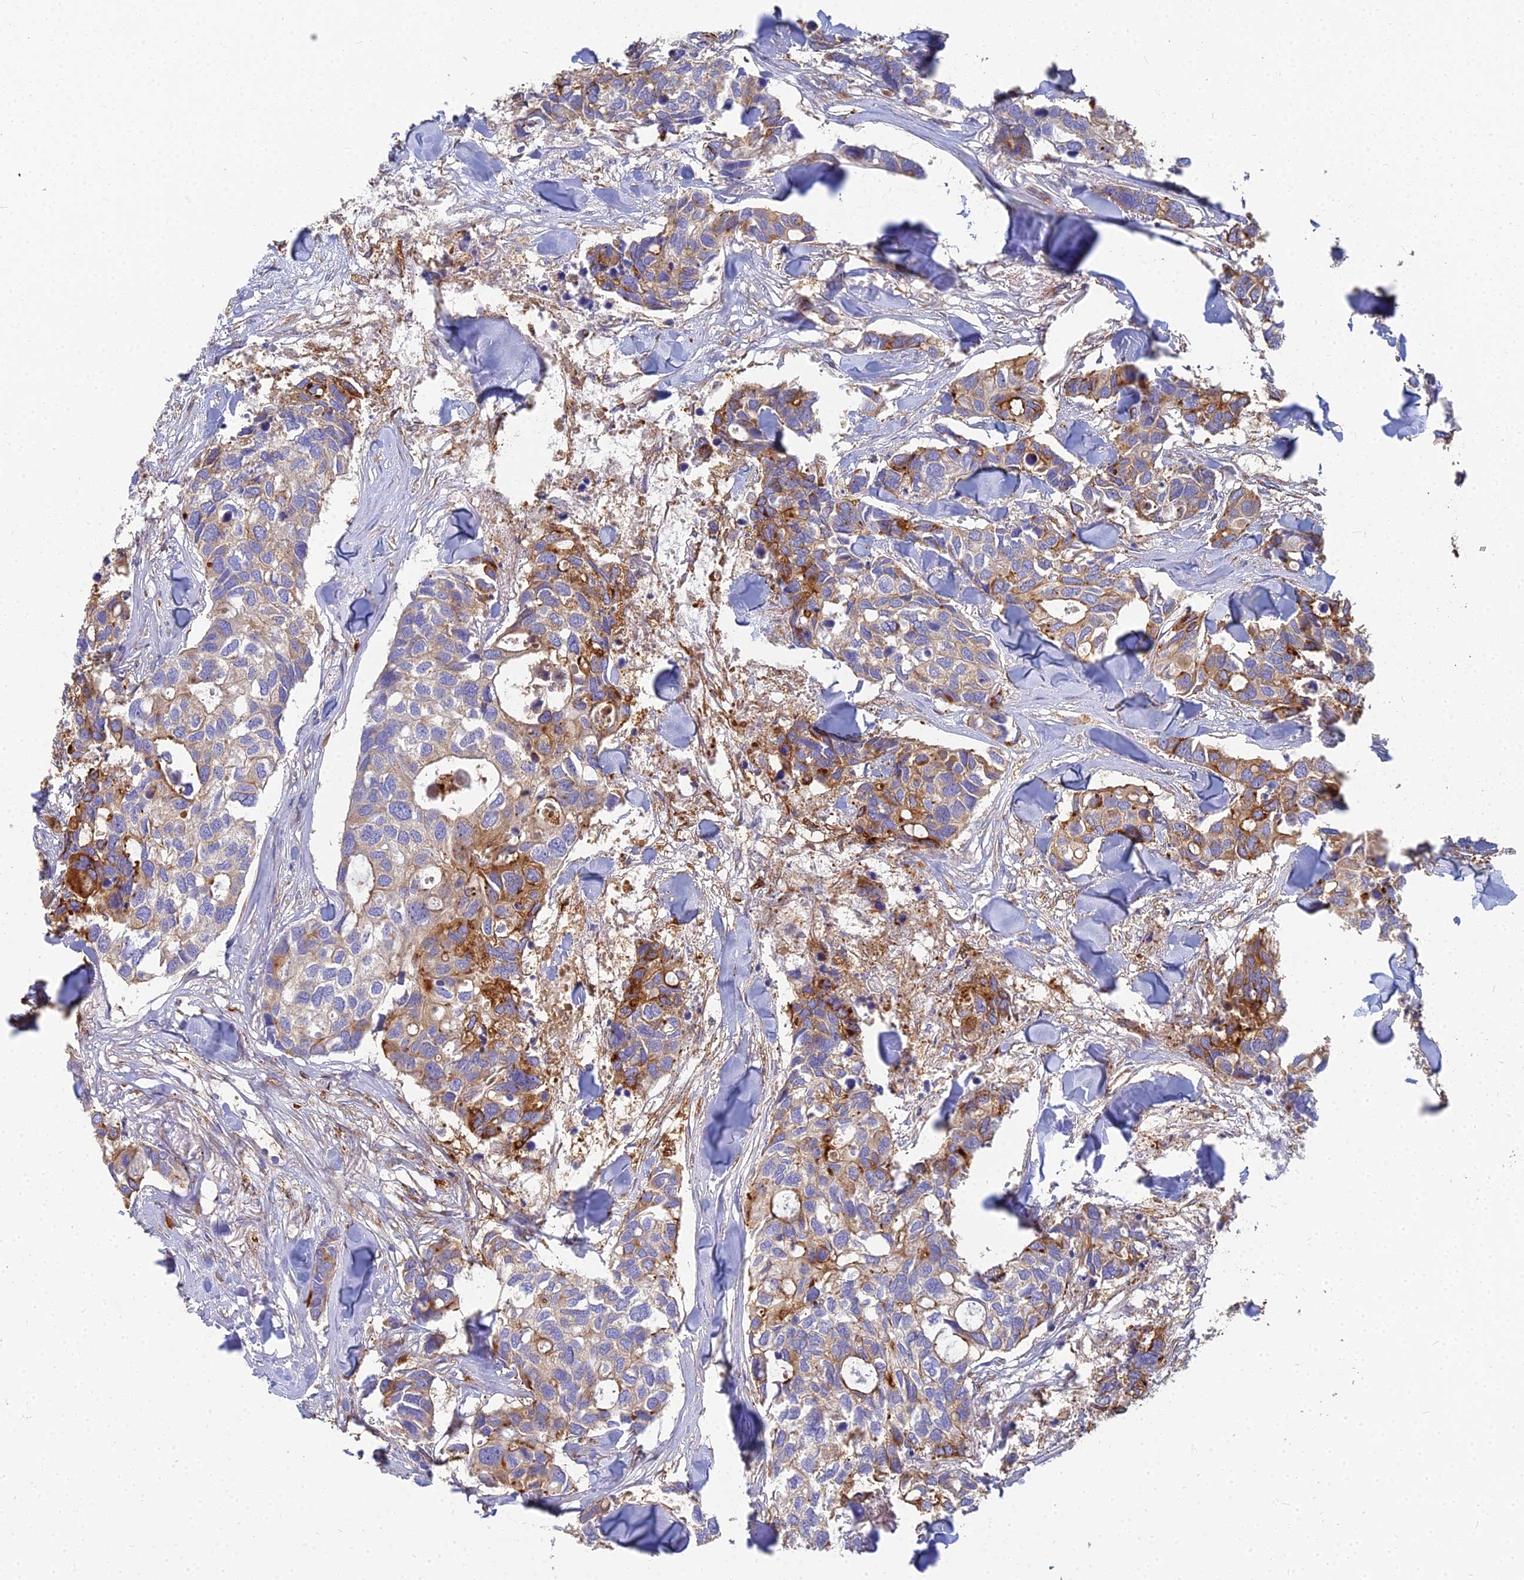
{"staining": {"intensity": "moderate", "quantity": ">75%", "location": "cytoplasmic/membranous"}, "tissue": "breast cancer", "cell_type": "Tumor cells", "image_type": "cancer", "snomed": [{"axis": "morphology", "description": "Duct carcinoma"}, {"axis": "topography", "description": "Breast"}], "caption": "IHC micrograph of intraductal carcinoma (breast) stained for a protein (brown), which demonstrates medium levels of moderate cytoplasmic/membranous expression in about >75% of tumor cells.", "gene": "VAT1", "patient": {"sex": "female", "age": 83}}